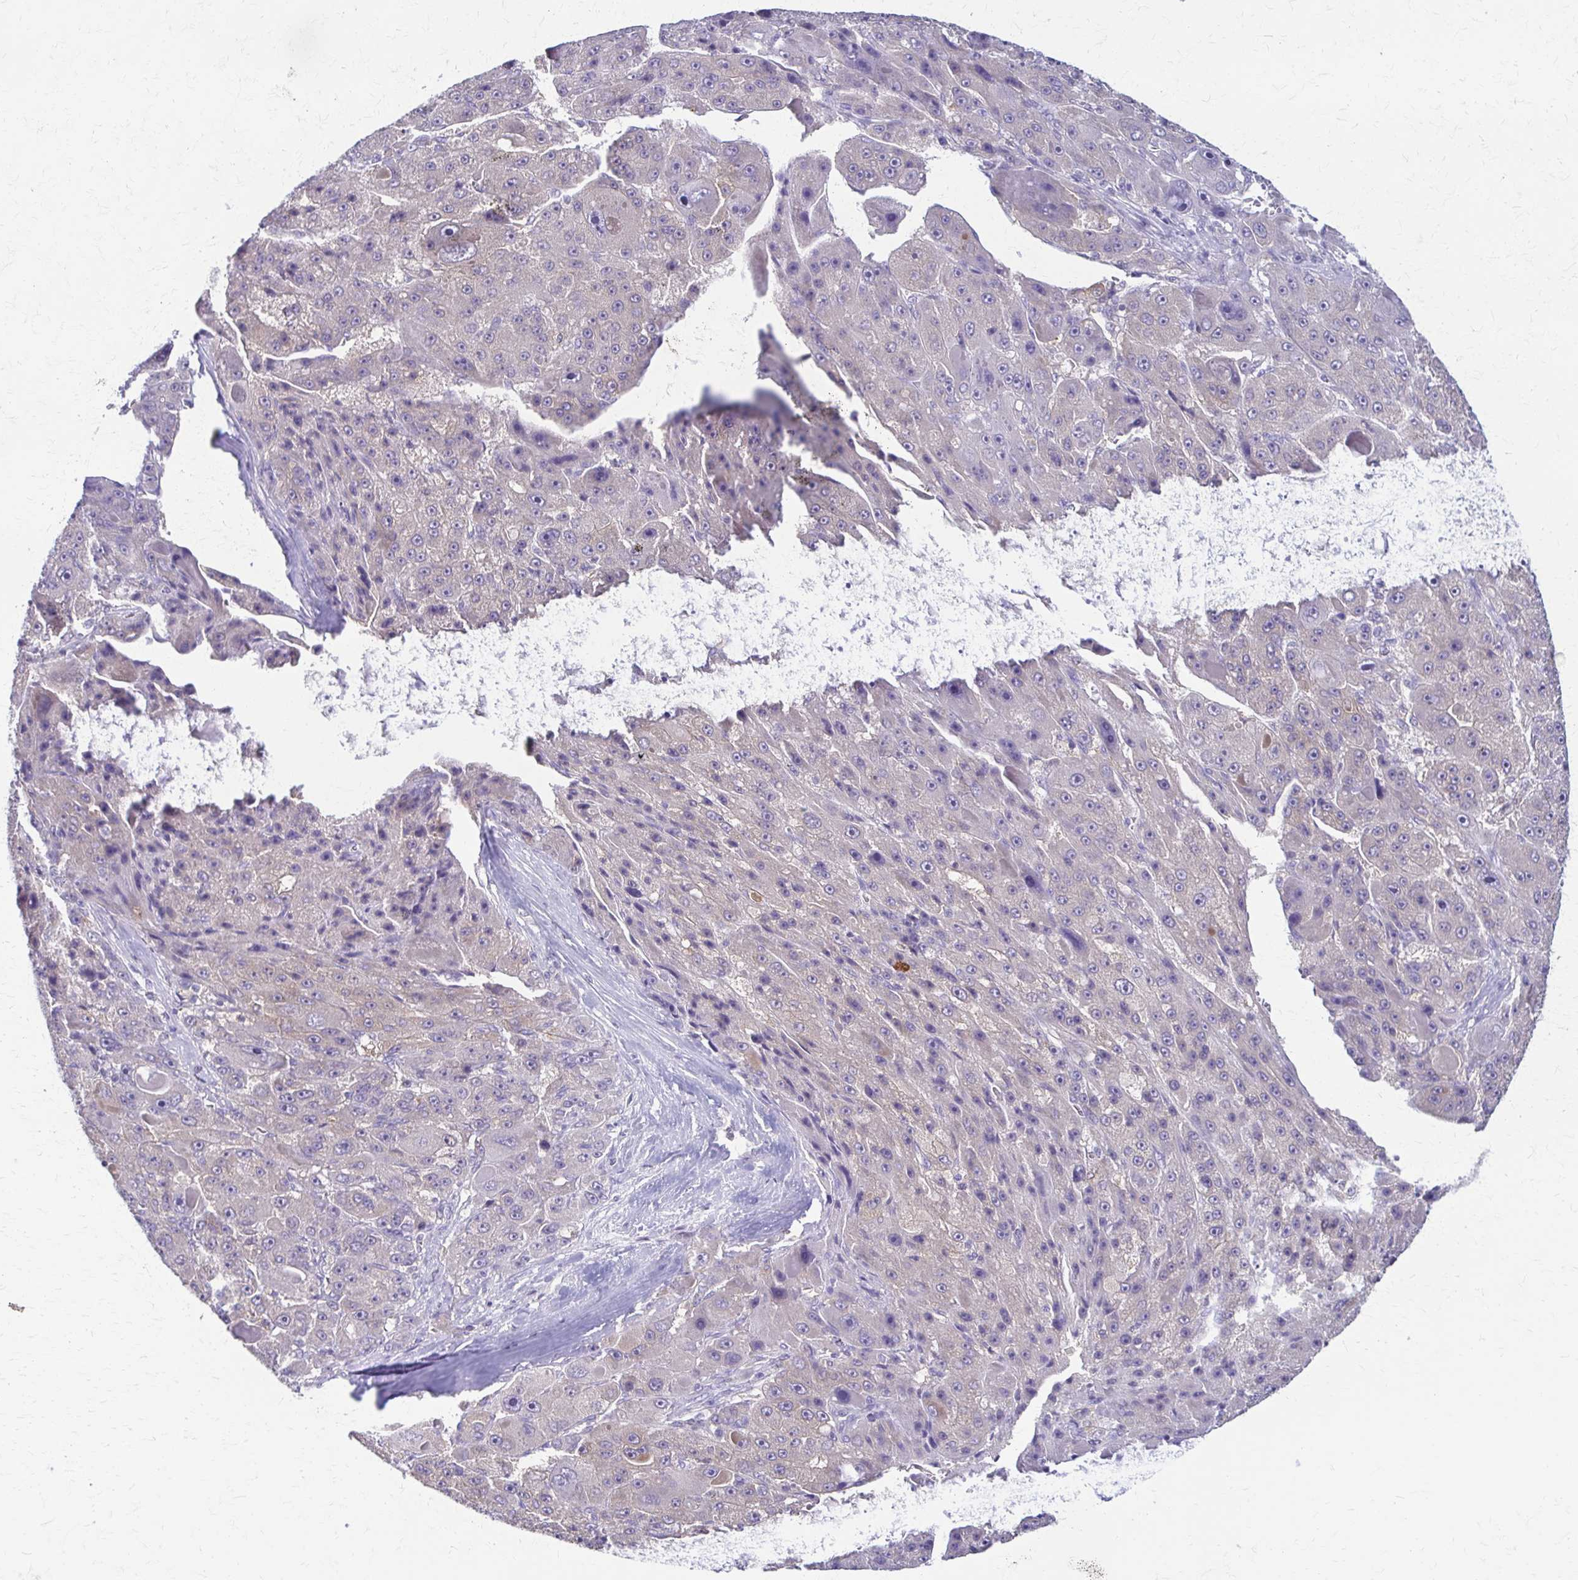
{"staining": {"intensity": "negative", "quantity": "none", "location": "none"}, "tissue": "liver cancer", "cell_type": "Tumor cells", "image_type": "cancer", "snomed": [{"axis": "morphology", "description": "Carcinoma, Hepatocellular, NOS"}, {"axis": "topography", "description": "Liver"}], "caption": "A histopathology image of human liver cancer is negative for staining in tumor cells.", "gene": "PIK3AP1", "patient": {"sex": "male", "age": 76}}